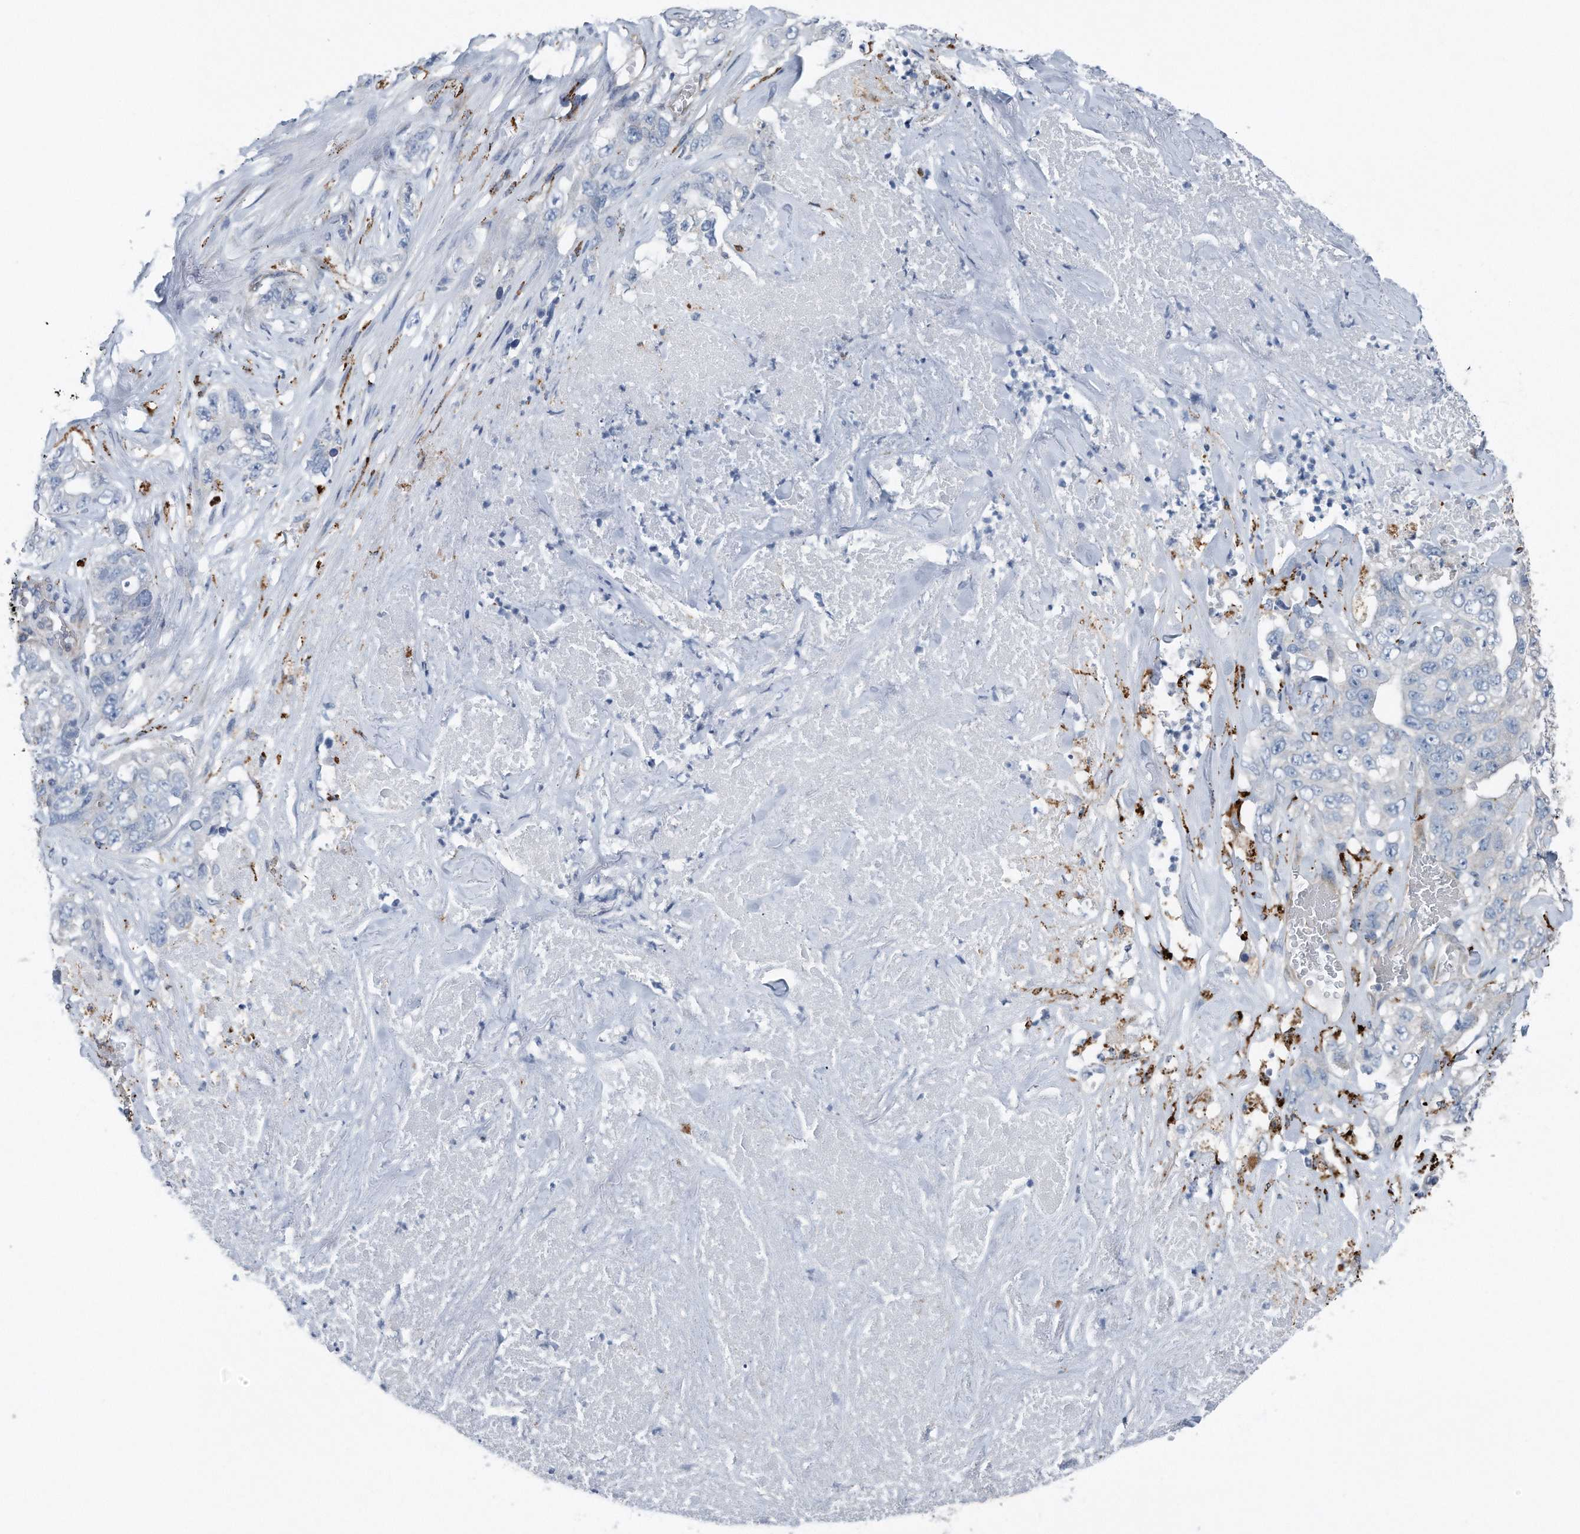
{"staining": {"intensity": "negative", "quantity": "none", "location": "none"}, "tissue": "lung cancer", "cell_type": "Tumor cells", "image_type": "cancer", "snomed": [{"axis": "morphology", "description": "Adenocarcinoma, NOS"}, {"axis": "topography", "description": "Lung"}], "caption": "This is an immunohistochemistry (IHC) photomicrograph of human lung cancer (adenocarcinoma). There is no positivity in tumor cells.", "gene": "ZNF772", "patient": {"sex": "female", "age": 51}}